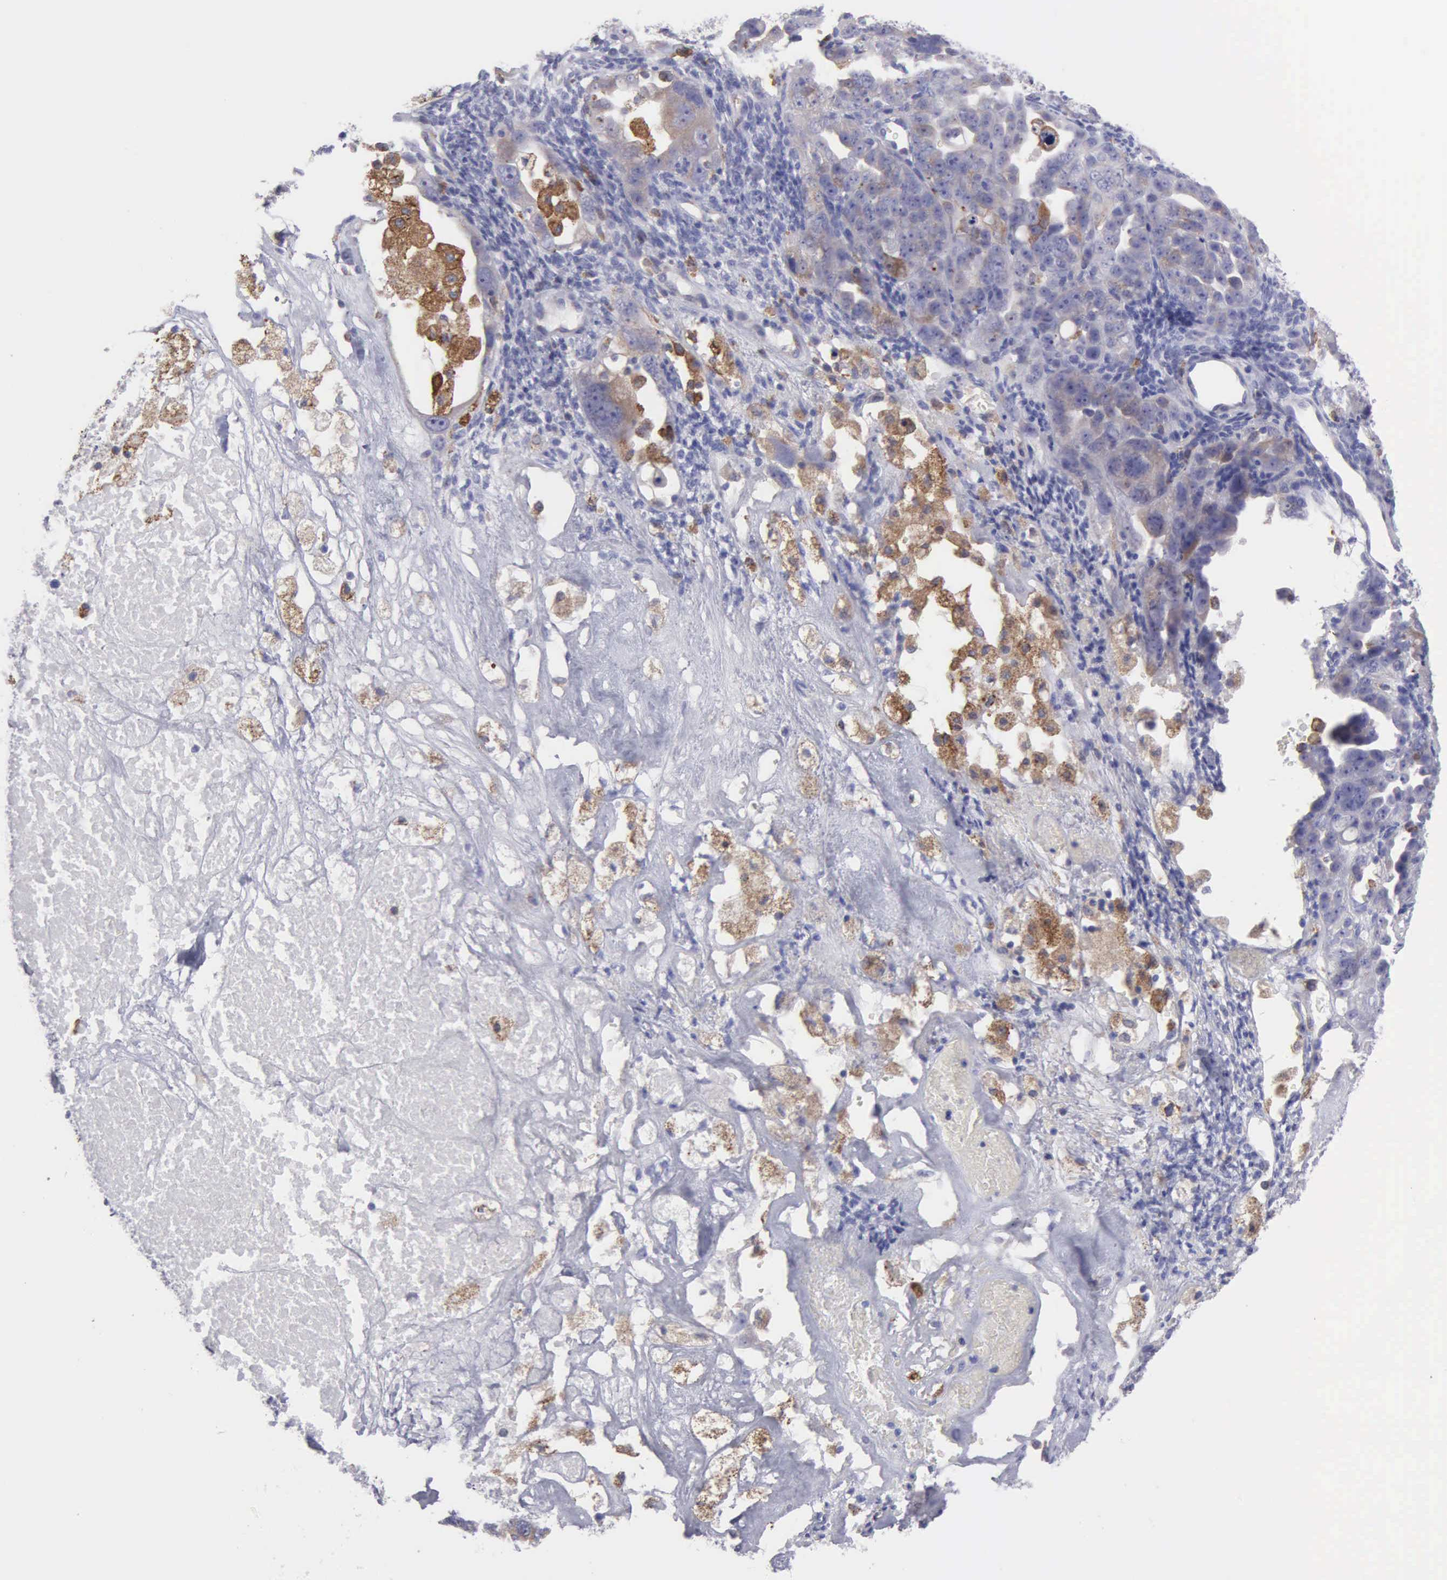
{"staining": {"intensity": "weak", "quantity": "<25%", "location": "cytoplasmic/membranous"}, "tissue": "ovarian cancer", "cell_type": "Tumor cells", "image_type": "cancer", "snomed": [{"axis": "morphology", "description": "Cystadenocarcinoma, serous, NOS"}, {"axis": "topography", "description": "Ovary"}], "caption": "Serous cystadenocarcinoma (ovarian) was stained to show a protein in brown. There is no significant positivity in tumor cells. (Brightfield microscopy of DAB immunohistochemistry (IHC) at high magnification).", "gene": "TYRP1", "patient": {"sex": "female", "age": 66}}